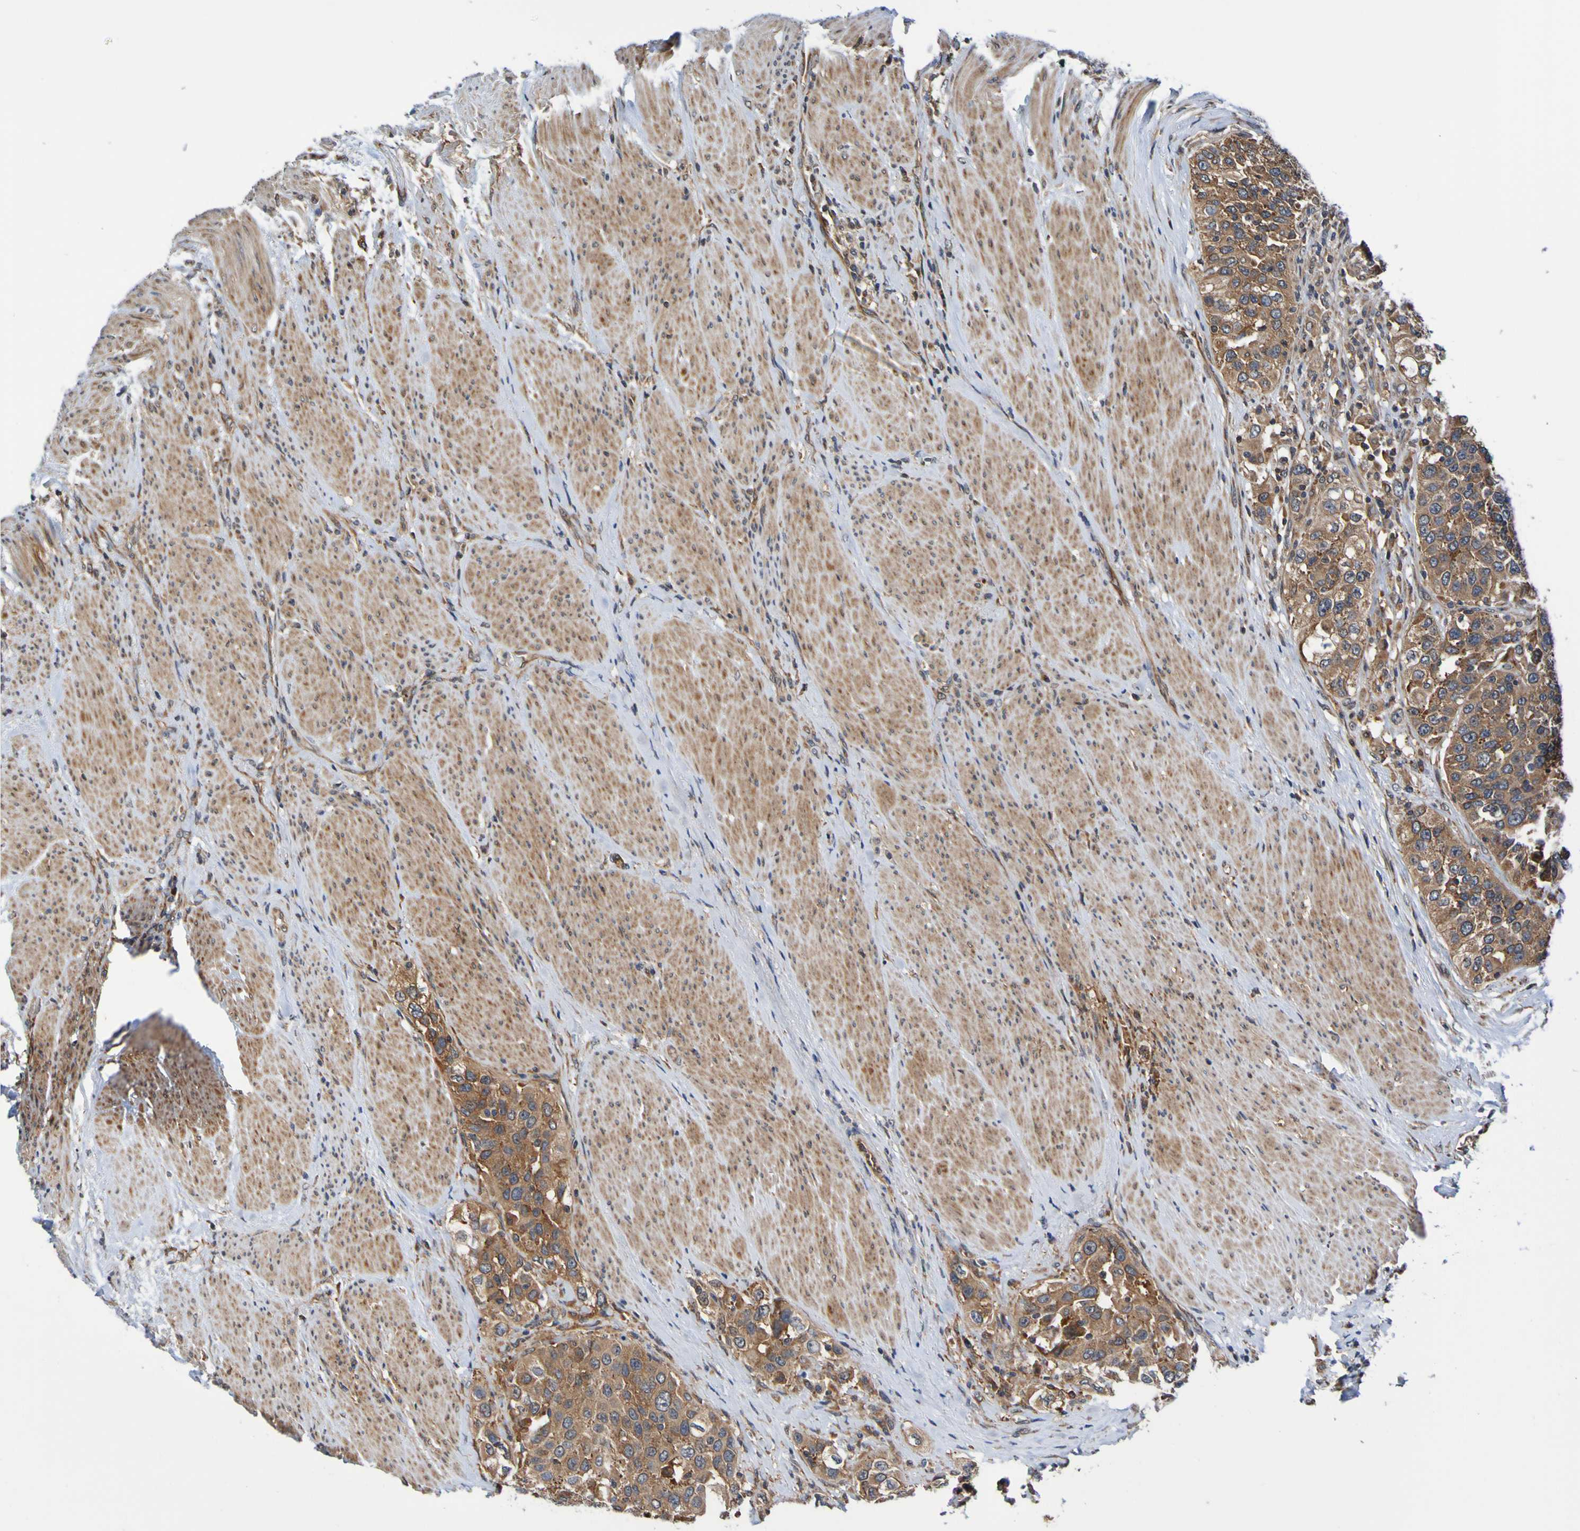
{"staining": {"intensity": "moderate", "quantity": ">75%", "location": "cytoplasmic/membranous"}, "tissue": "urothelial cancer", "cell_type": "Tumor cells", "image_type": "cancer", "snomed": [{"axis": "morphology", "description": "Urothelial carcinoma, High grade"}, {"axis": "topography", "description": "Urinary bladder"}], "caption": "Immunohistochemical staining of urothelial carcinoma (high-grade) shows moderate cytoplasmic/membranous protein staining in approximately >75% of tumor cells. The staining was performed using DAB (3,3'-diaminobenzidine), with brown indicating positive protein expression. Nuclei are stained blue with hematoxylin.", "gene": "AXIN1", "patient": {"sex": "female", "age": 80}}